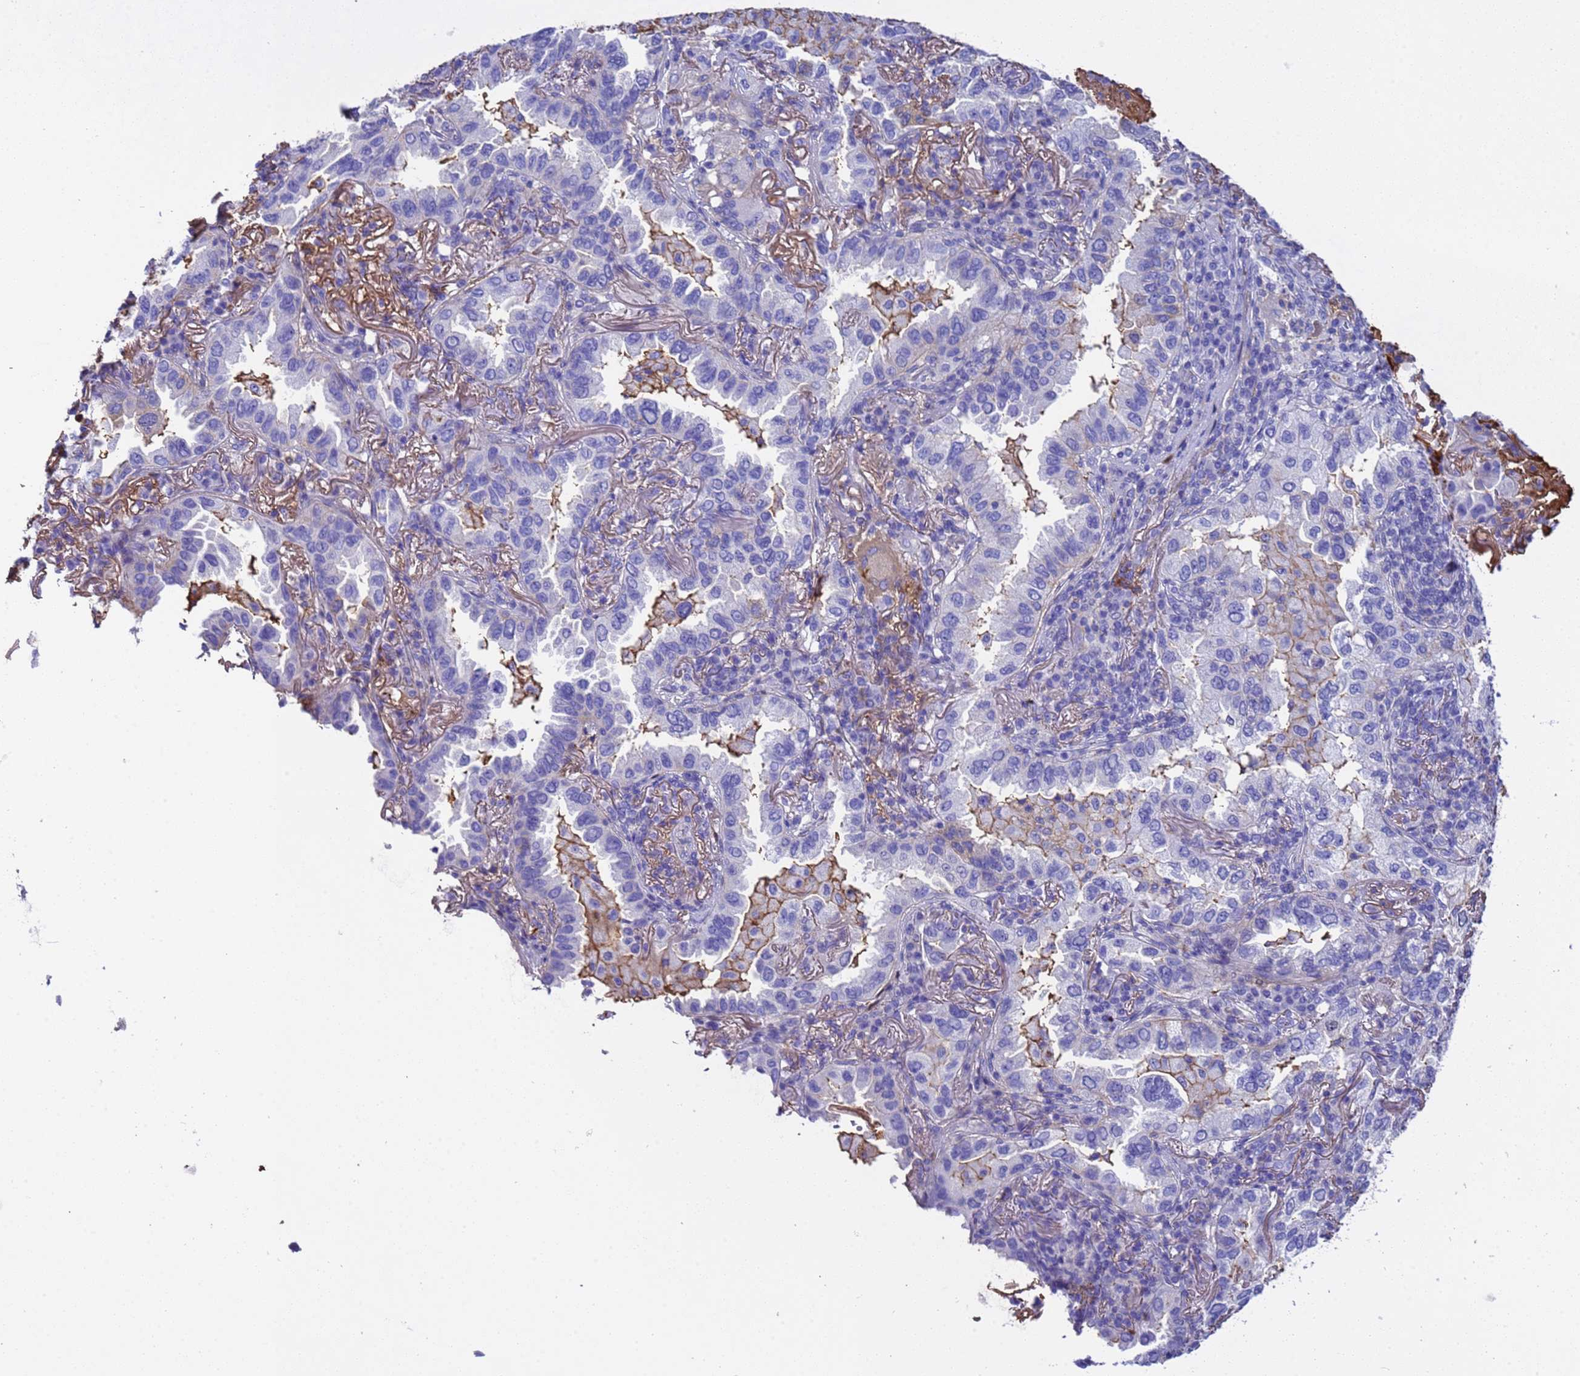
{"staining": {"intensity": "negative", "quantity": "none", "location": "none"}, "tissue": "lung cancer", "cell_type": "Tumor cells", "image_type": "cancer", "snomed": [{"axis": "morphology", "description": "Adenocarcinoma, NOS"}, {"axis": "topography", "description": "Lung"}], "caption": "Photomicrograph shows no protein staining in tumor cells of lung adenocarcinoma tissue.", "gene": "H1-7", "patient": {"sex": "female", "age": 69}}